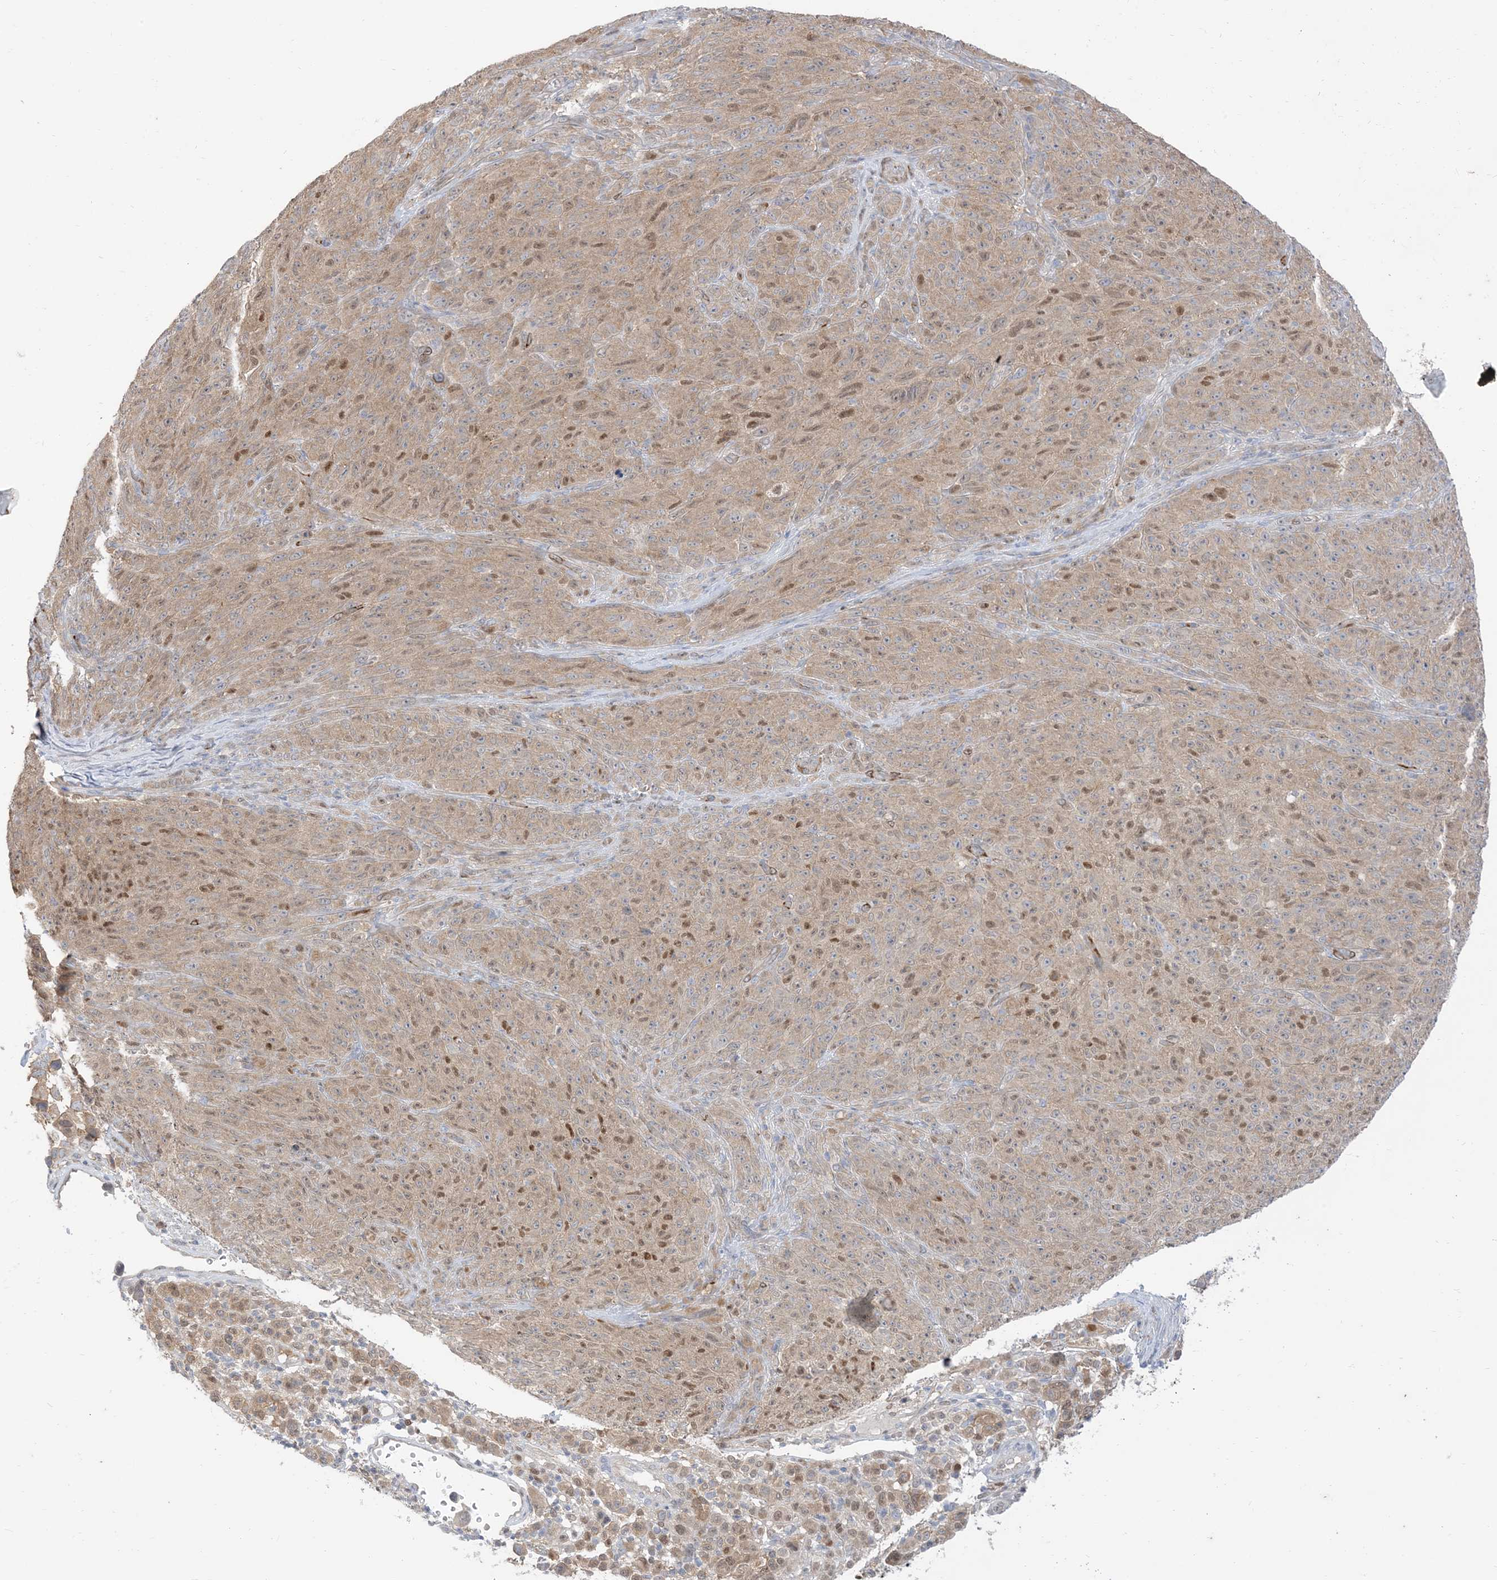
{"staining": {"intensity": "moderate", "quantity": "25%-75%", "location": "cytoplasmic/membranous,nuclear"}, "tissue": "melanoma", "cell_type": "Tumor cells", "image_type": "cancer", "snomed": [{"axis": "morphology", "description": "Malignant melanoma, NOS"}, {"axis": "topography", "description": "Skin"}], "caption": "Malignant melanoma stained with a brown dye exhibits moderate cytoplasmic/membranous and nuclear positive positivity in approximately 25%-75% of tumor cells.", "gene": "RIN1", "patient": {"sex": "female", "age": 82}}